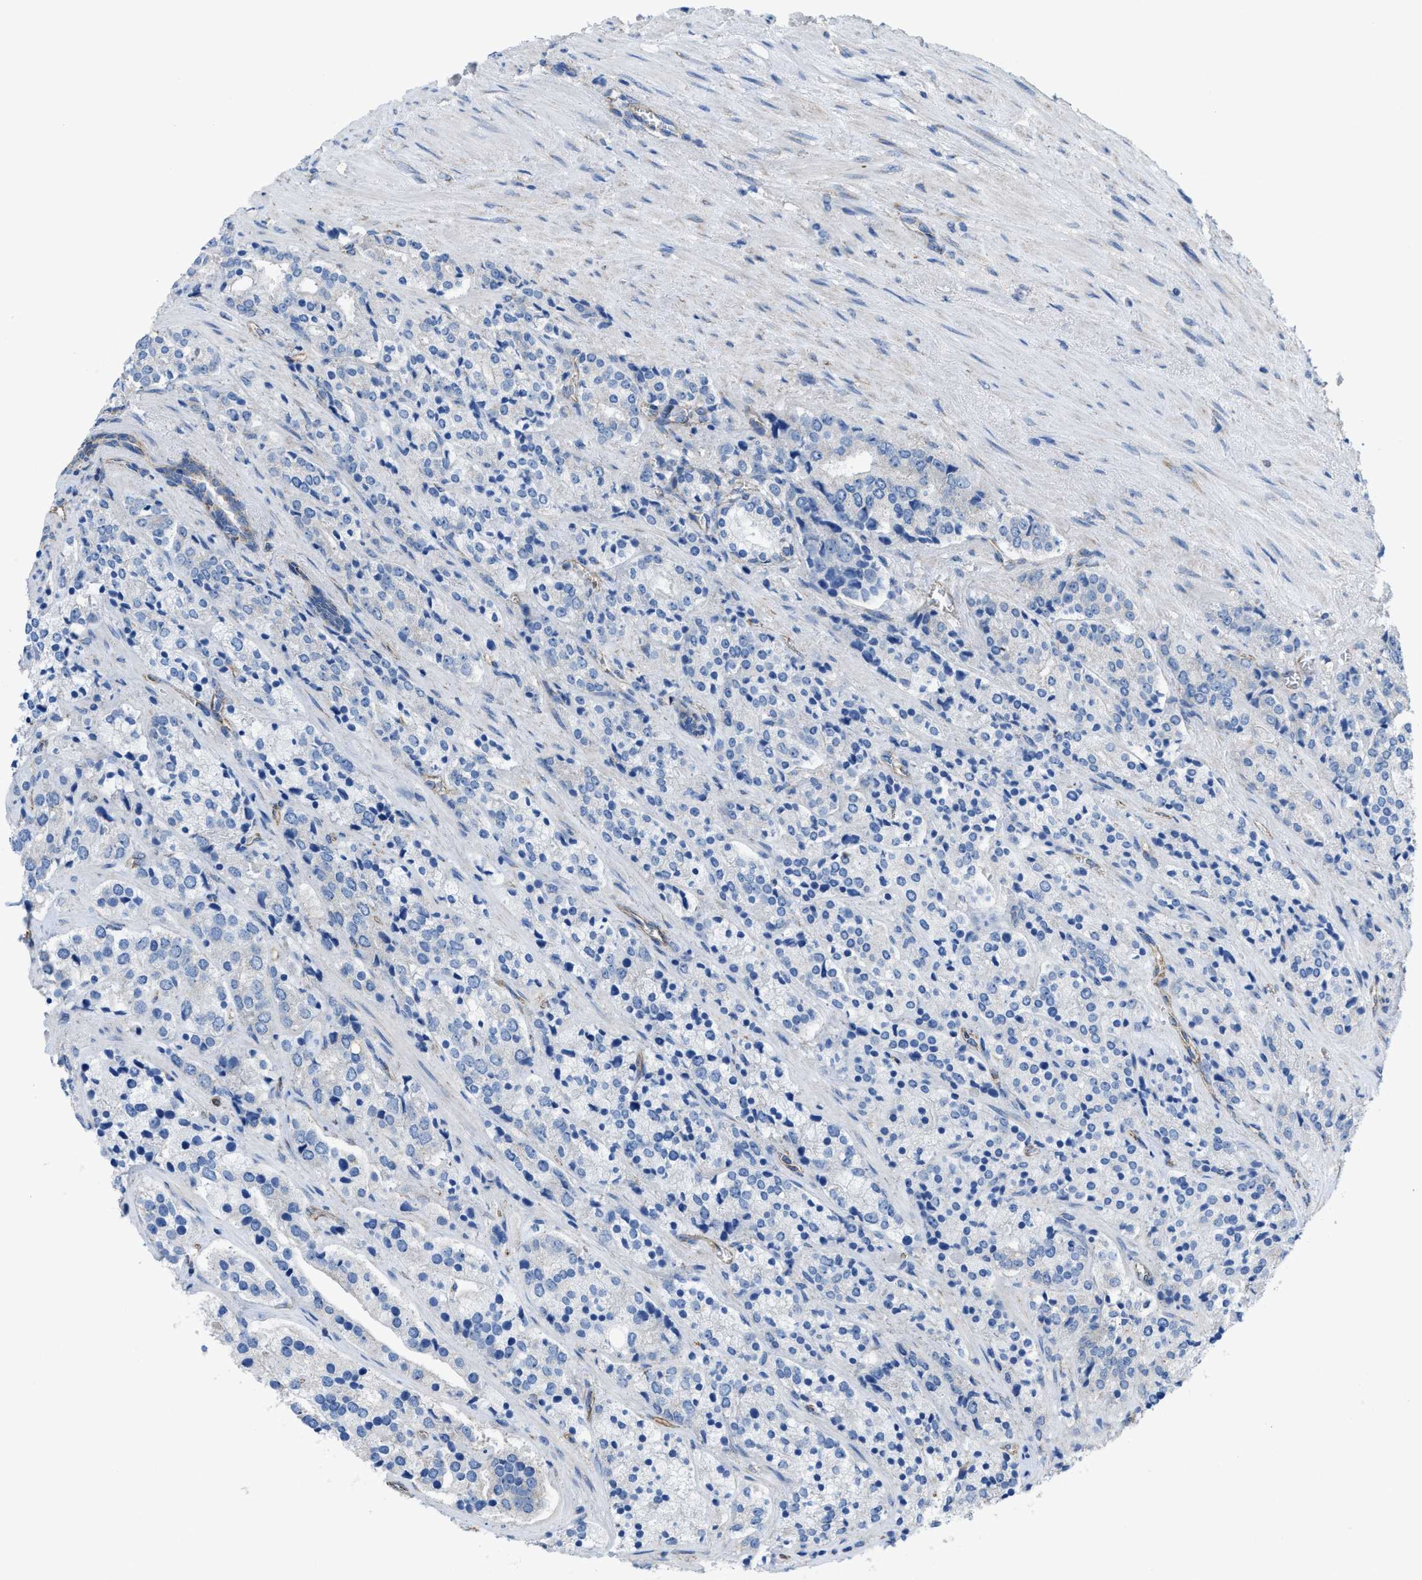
{"staining": {"intensity": "negative", "quantity": "none", "location": "none"}, "tissue": "prostate cancer", "cell_type": "Tumor cells", "image_type": "cancer", "snomed": [{"axis": "morphology", "description": "Adenocarcinoma, High grade"}, {"axis": "topography", "description": "Prostate"}], "caption": "This photomicrograph is of prostate adenocarcinoma (high-grade) stained with immunohistochemistry to label a protein in brown with the nuclei are counter-stained blue. There is no positivity in tumor cells.", "gene": "DOLPP1", "patient": {"sex": "male", "age": 71}}